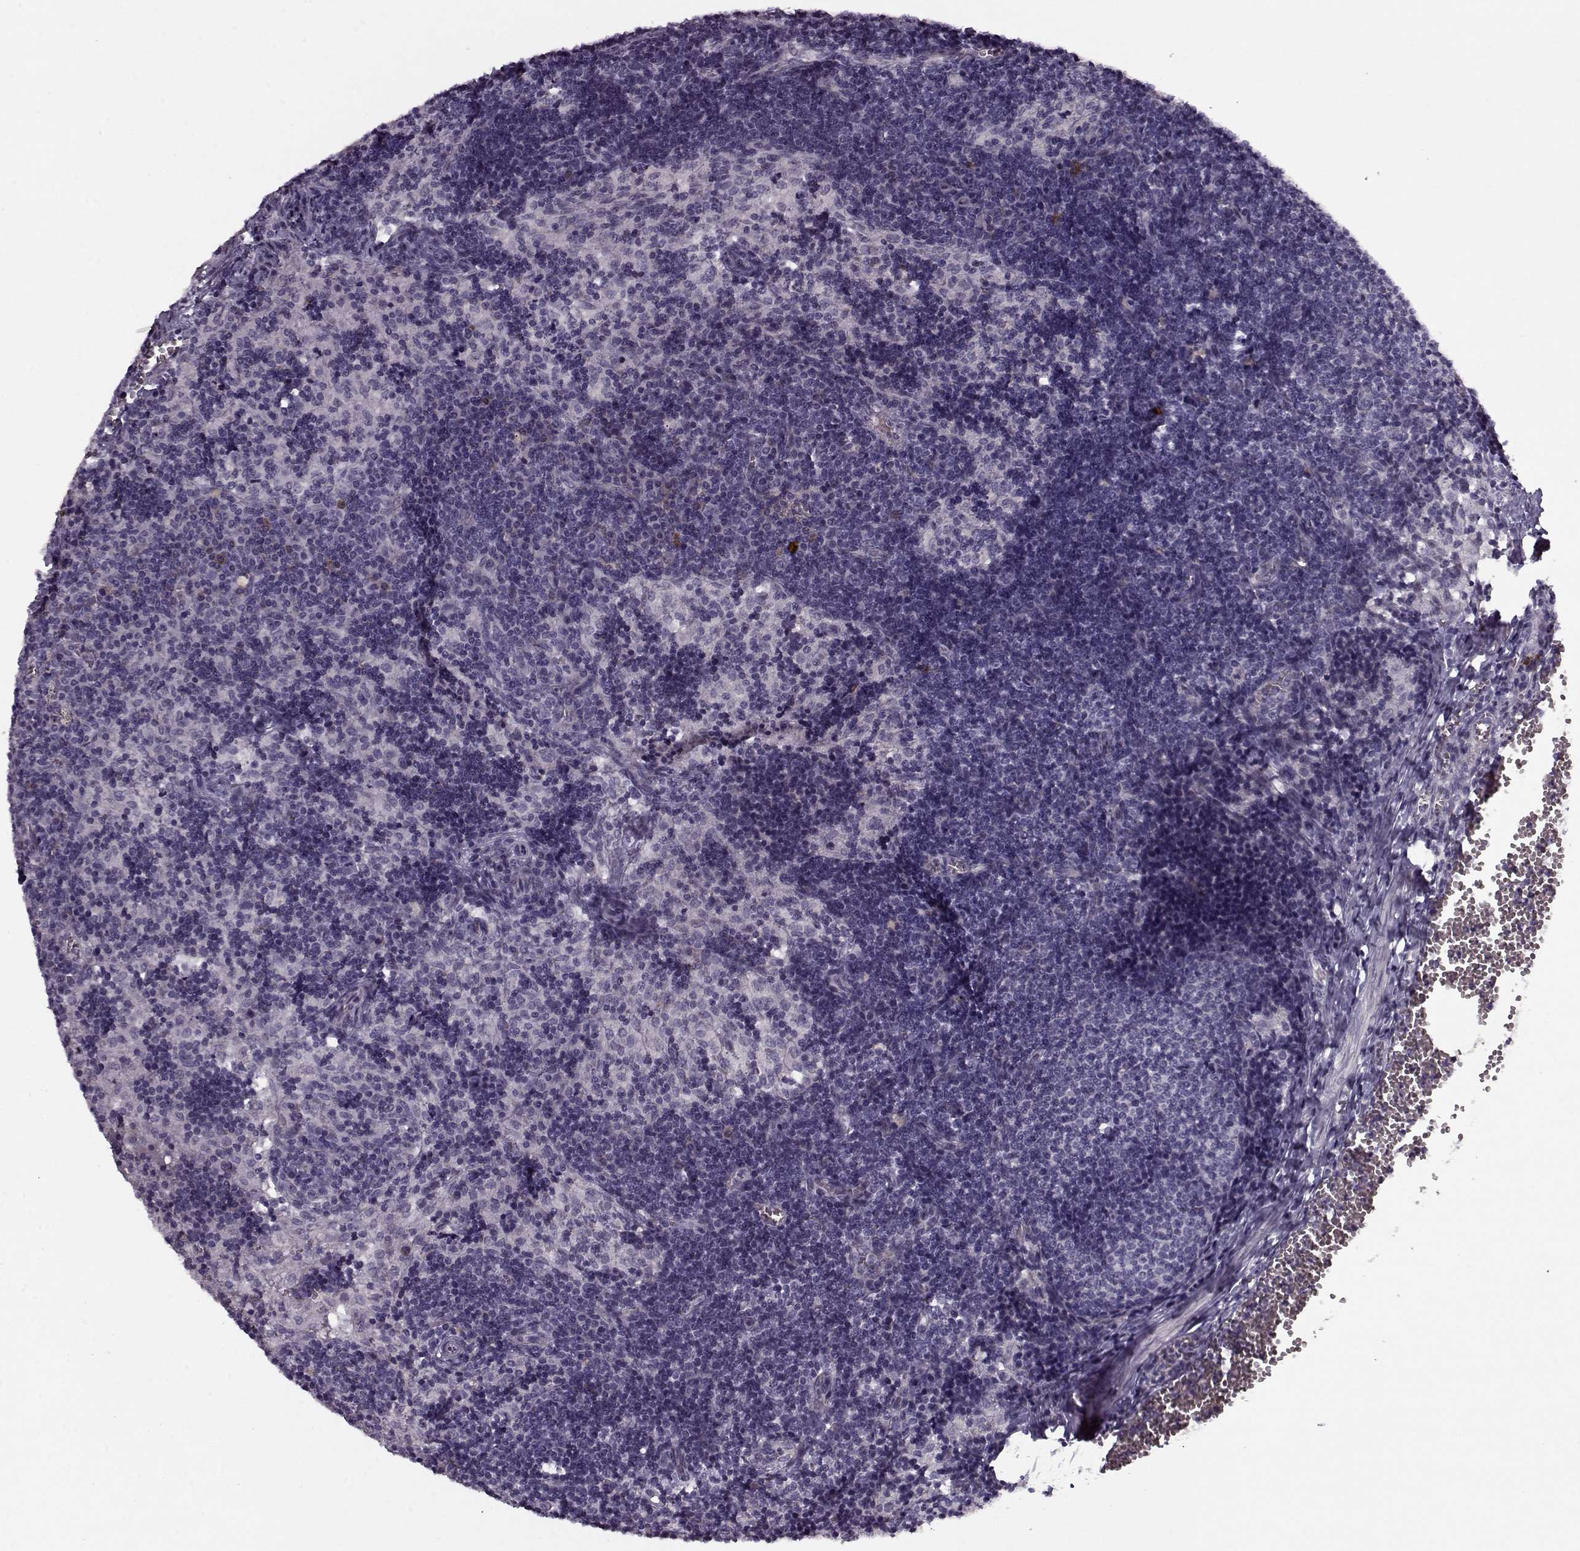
{"staining": {"intensity": "negative", "quantity": "none", "location": "none"}, "tissue": "lymph node", "cell_type": "Germinal center cells", "image_type": "normal", "snomed": [{"axis": "morphology", "description": "Normal tissue, NOS"}, {"axis": "topography", "description": "Lymph node"}], "caption": "Germinal center cells show no significant protein staining in normal lymph node. (Brightfield microscopy of DAB (3,3'-diaminobenzidine) IHC at high magnification).", "gene": "KRT9", "patient": {"sex": "female", "age": 50}}